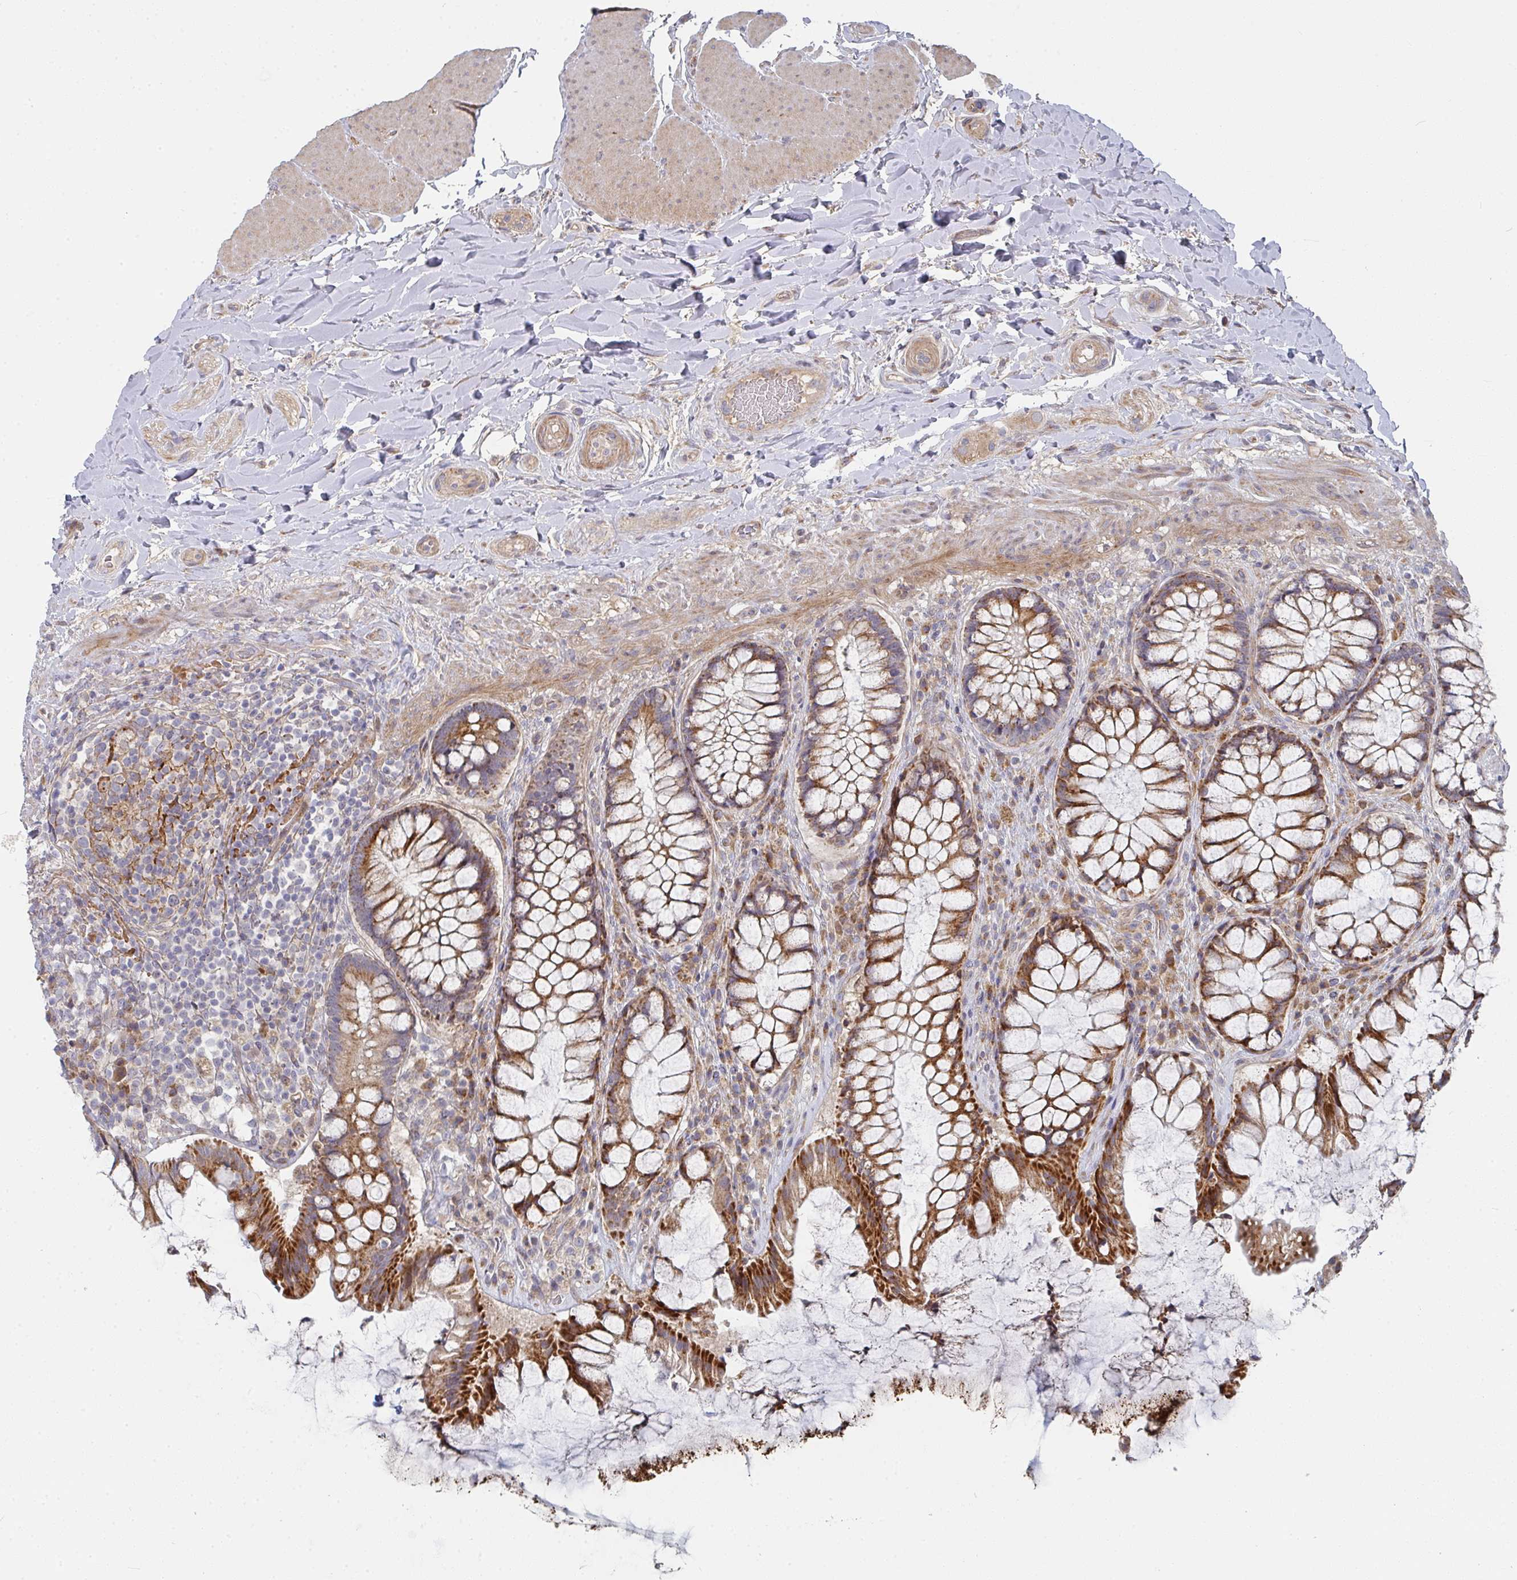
{"staining": {"intensity": "strong", "quantity": ">75%", "location": "cytoplasmic/membranous"}, "tissue": "rectum", "cell_type": "Glandular cells", "image_type": "normal", "snomed": [{"axis": "morphology", "description": "Normal tissue, NOS"}, {"axis": "topography", "description": "Rectum"}], "caption": "Immunohistochemical staining of benign human rectum exhibits strong cytoplasmic/membranous protein positivity in about >75% of glandular cells. The staining is performed using DAB brown chromogen to label protein expression. The nuclei are counter-stained blue using hematoxylin.", "gene": "RHEBL1", "patient": {"sex": "female", "age": 58}}